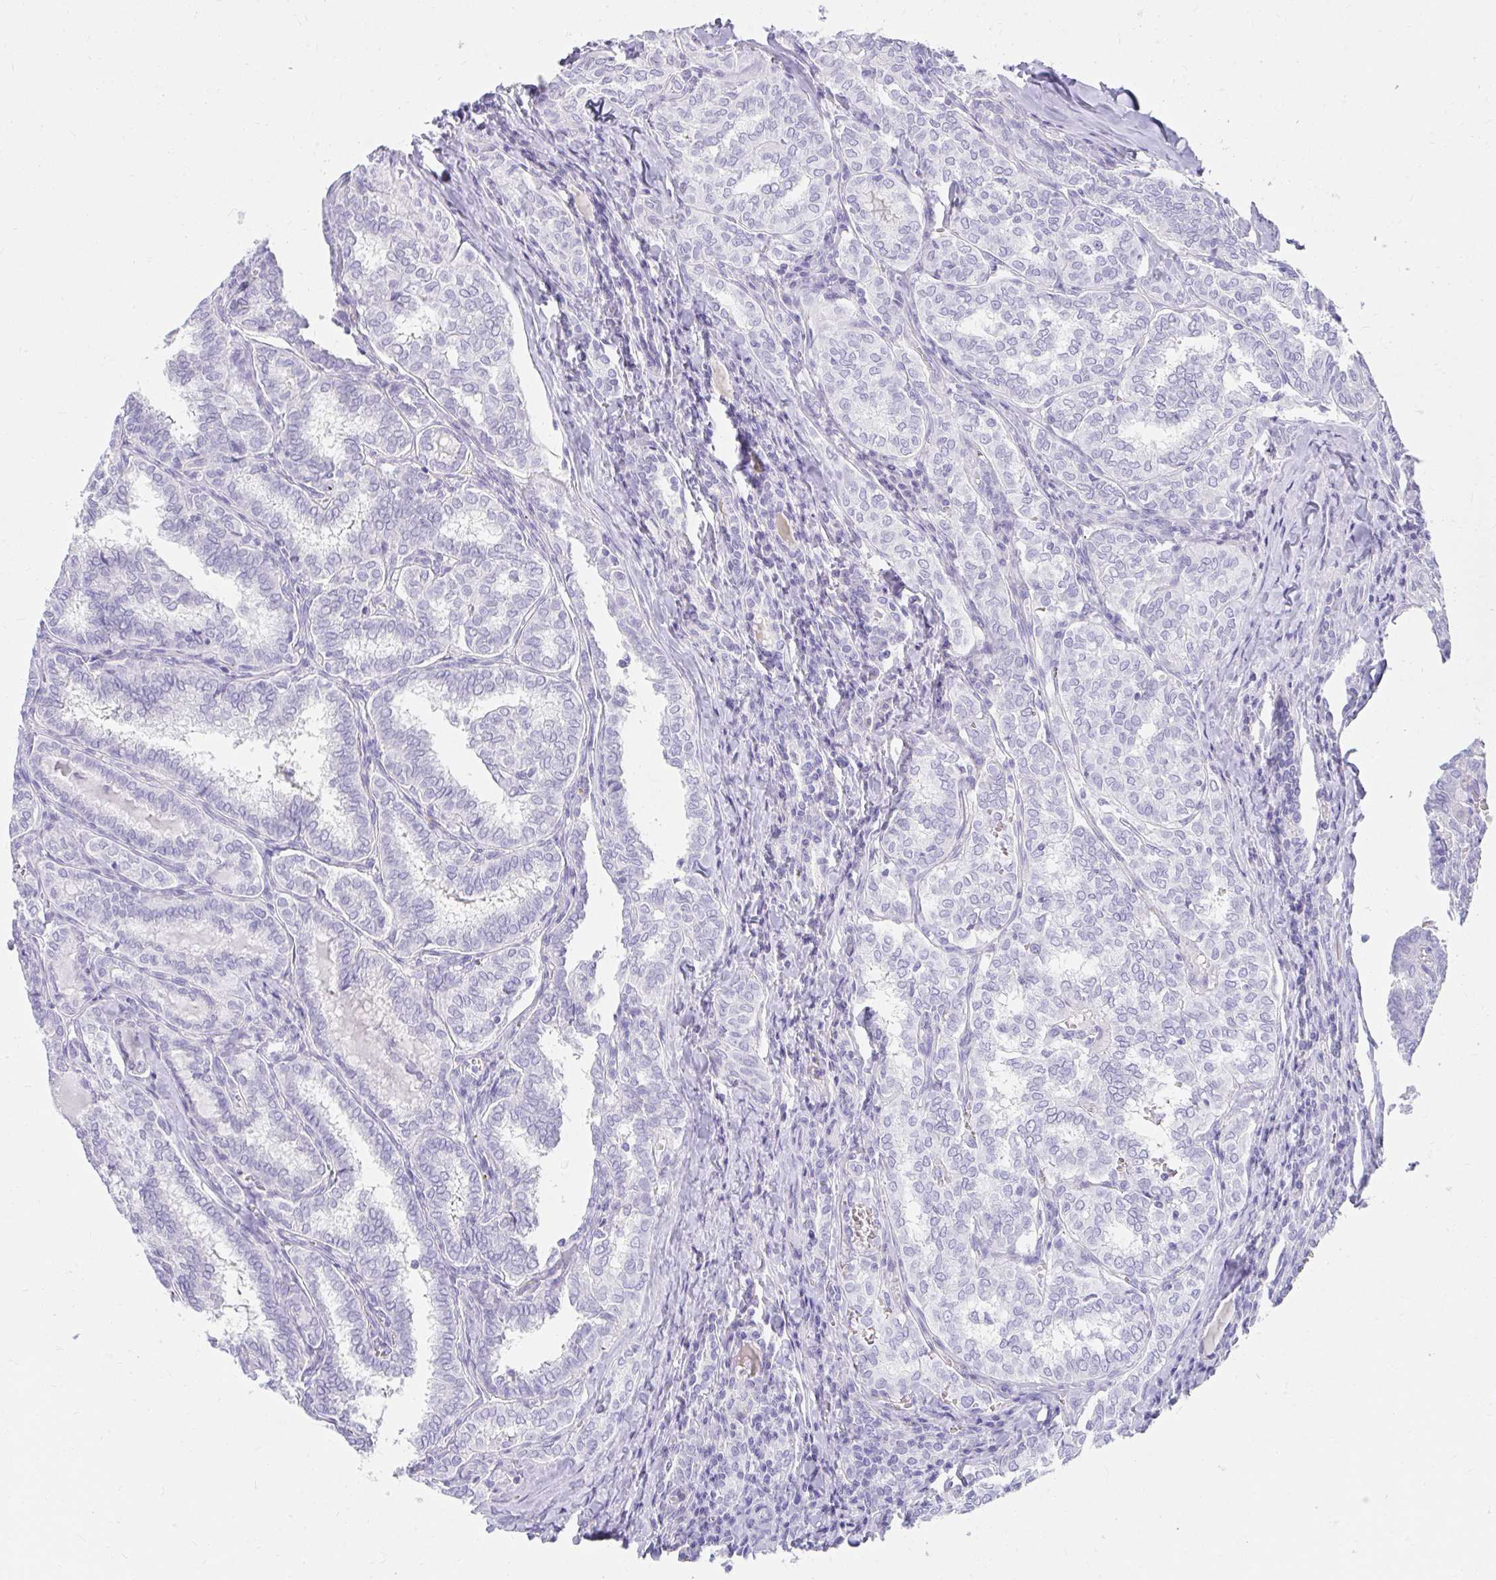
{"staining": {"intensity": "negative", "quantity": "none", "location": "none"}, "tissue": "thyroid cancer", "cell_type": "Tumor cells", "image_type": "cancer", "snomed": [{"axis": "morphology", "description": "Papillary adenocarcinoma, NOS"}, {"axis": "topography", "description": "Thyroid gland"}], "caption": "An immunohistochemistry image of thyroid cancer (papillary adenocarcinoma) is shown. There is no staining in tumor cells of thyroid cancer (papillary adenocarcinoma). (DAB immunohistochemistry (IHC) visualized using brightfield microscopy, high magnification).", "gene": "DPEP3", "patient": {"sex": "female", "age": 30}}